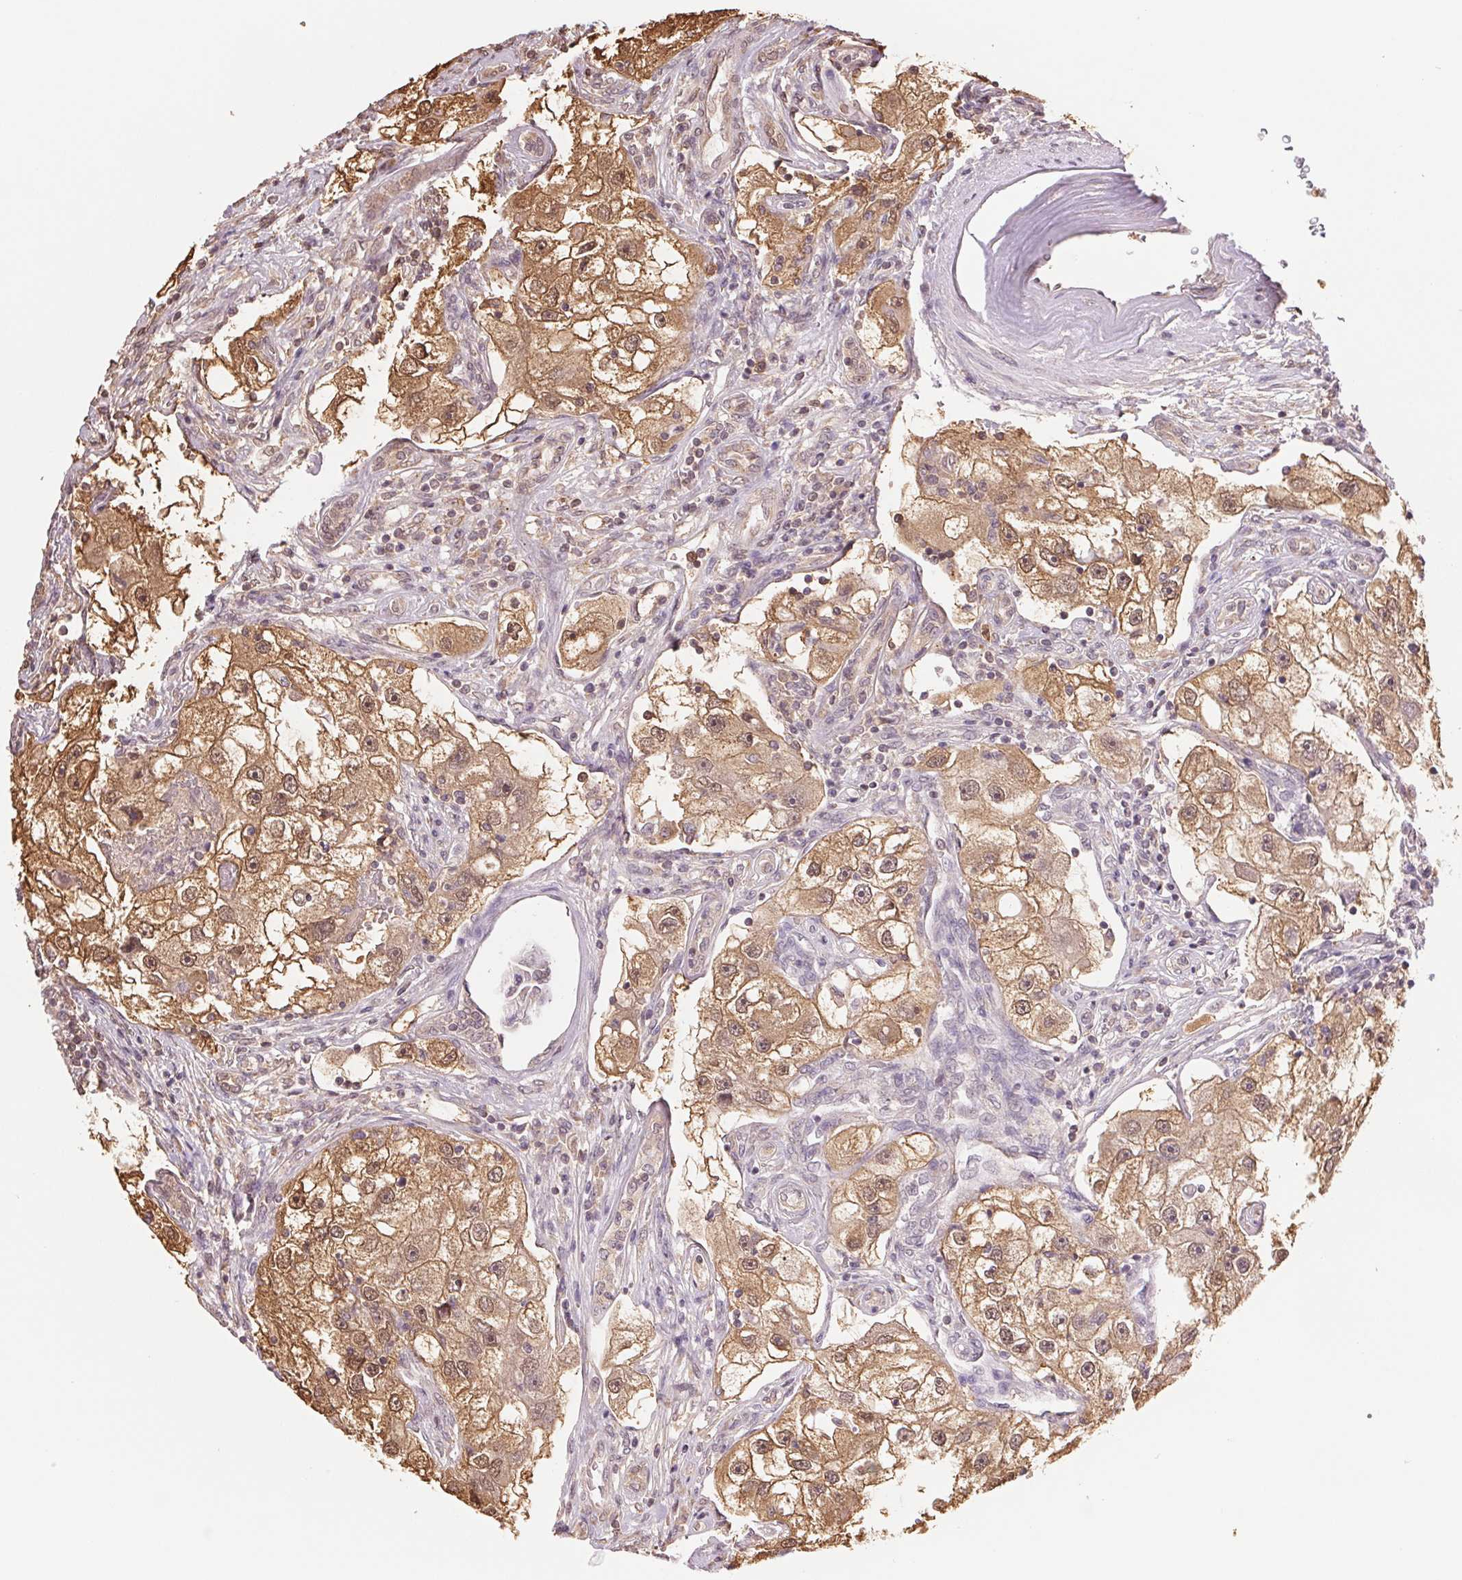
{"staining": {"intensity": "moderate", "quantity": ">75%", "location": "cytoplasmic/membranous,nuclear"}, "tissue": "renal cancer", "cell_type": "Tumor cells", "image_type": "cancer", "snomed": [{"axis": "morphology", "description": "Adenocarcinoma, NOS"}, {"axis": "topography", "description": "Kidney"}], "caption": "Protein expression analysis of renal cancer (adenocarcinoma) displays moderate cytoplasmic/membranous and nuclear expression in approximately >75% of tumor cells.", "gene": "CDC123", "patient": {"sex": "male", "age": 63}}